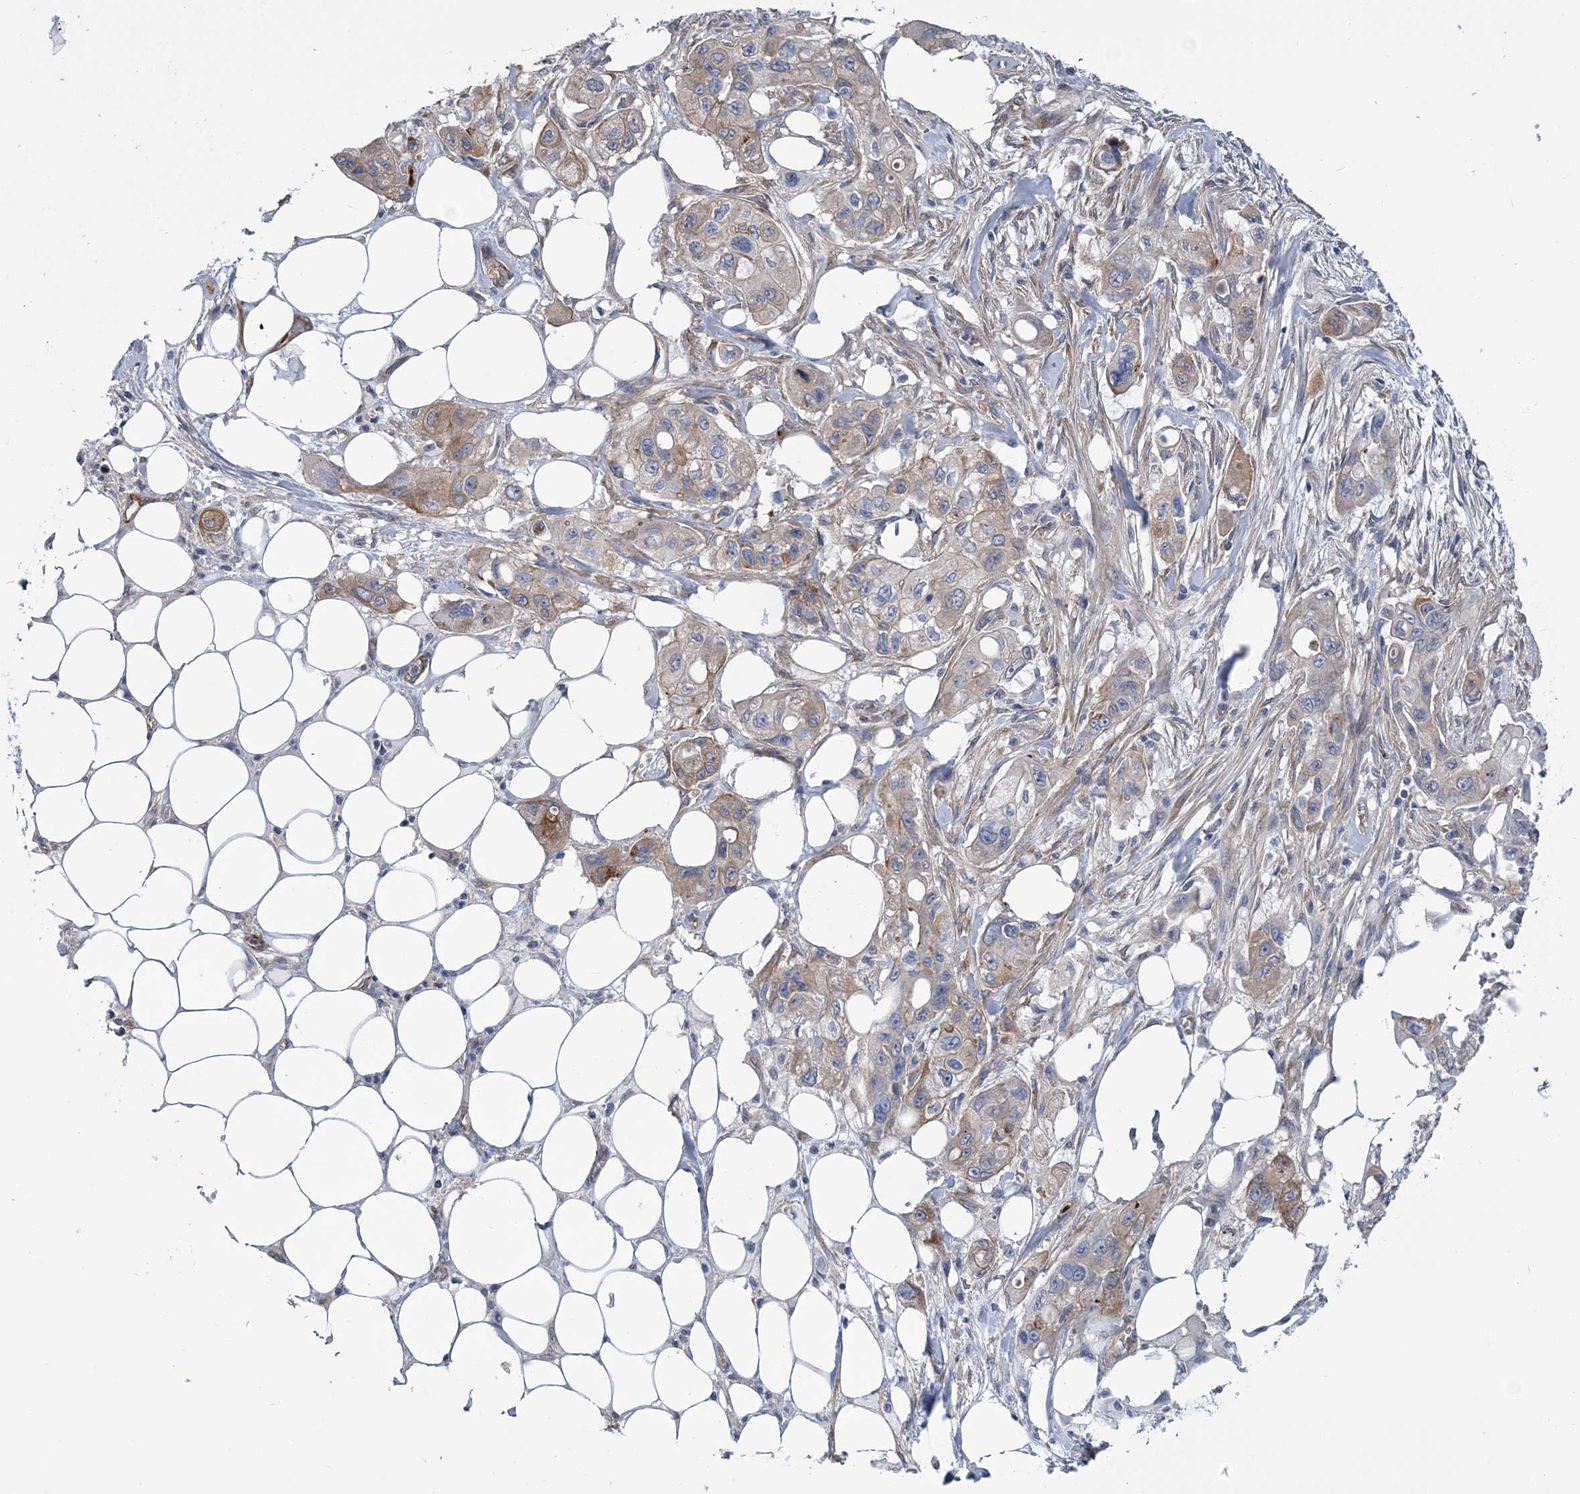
{"staining": {"intensity": "weak", "quantity": "25%-75%", "location": "cytoplasmic/membranous"}, "tissue": "pancreatic cancer", "cell_type": "Tumor cells", "image_type": "cancer", "snomed": [{"axis": "morphology", "description": "Adenocarcinoma, NOS"}, {"axis": "topography", "description": "Pancreas"}], "caption": "High-power microscopy captured an immunohistochemistry micrograph of pancreatic adenocarcinoma, revealing weak cytoplasmic/membranous positivity in approximately 25%-75% of tumor cells.", "gene": "RAB11FIP5", "patient": {"sex": "male", "age": 75}}